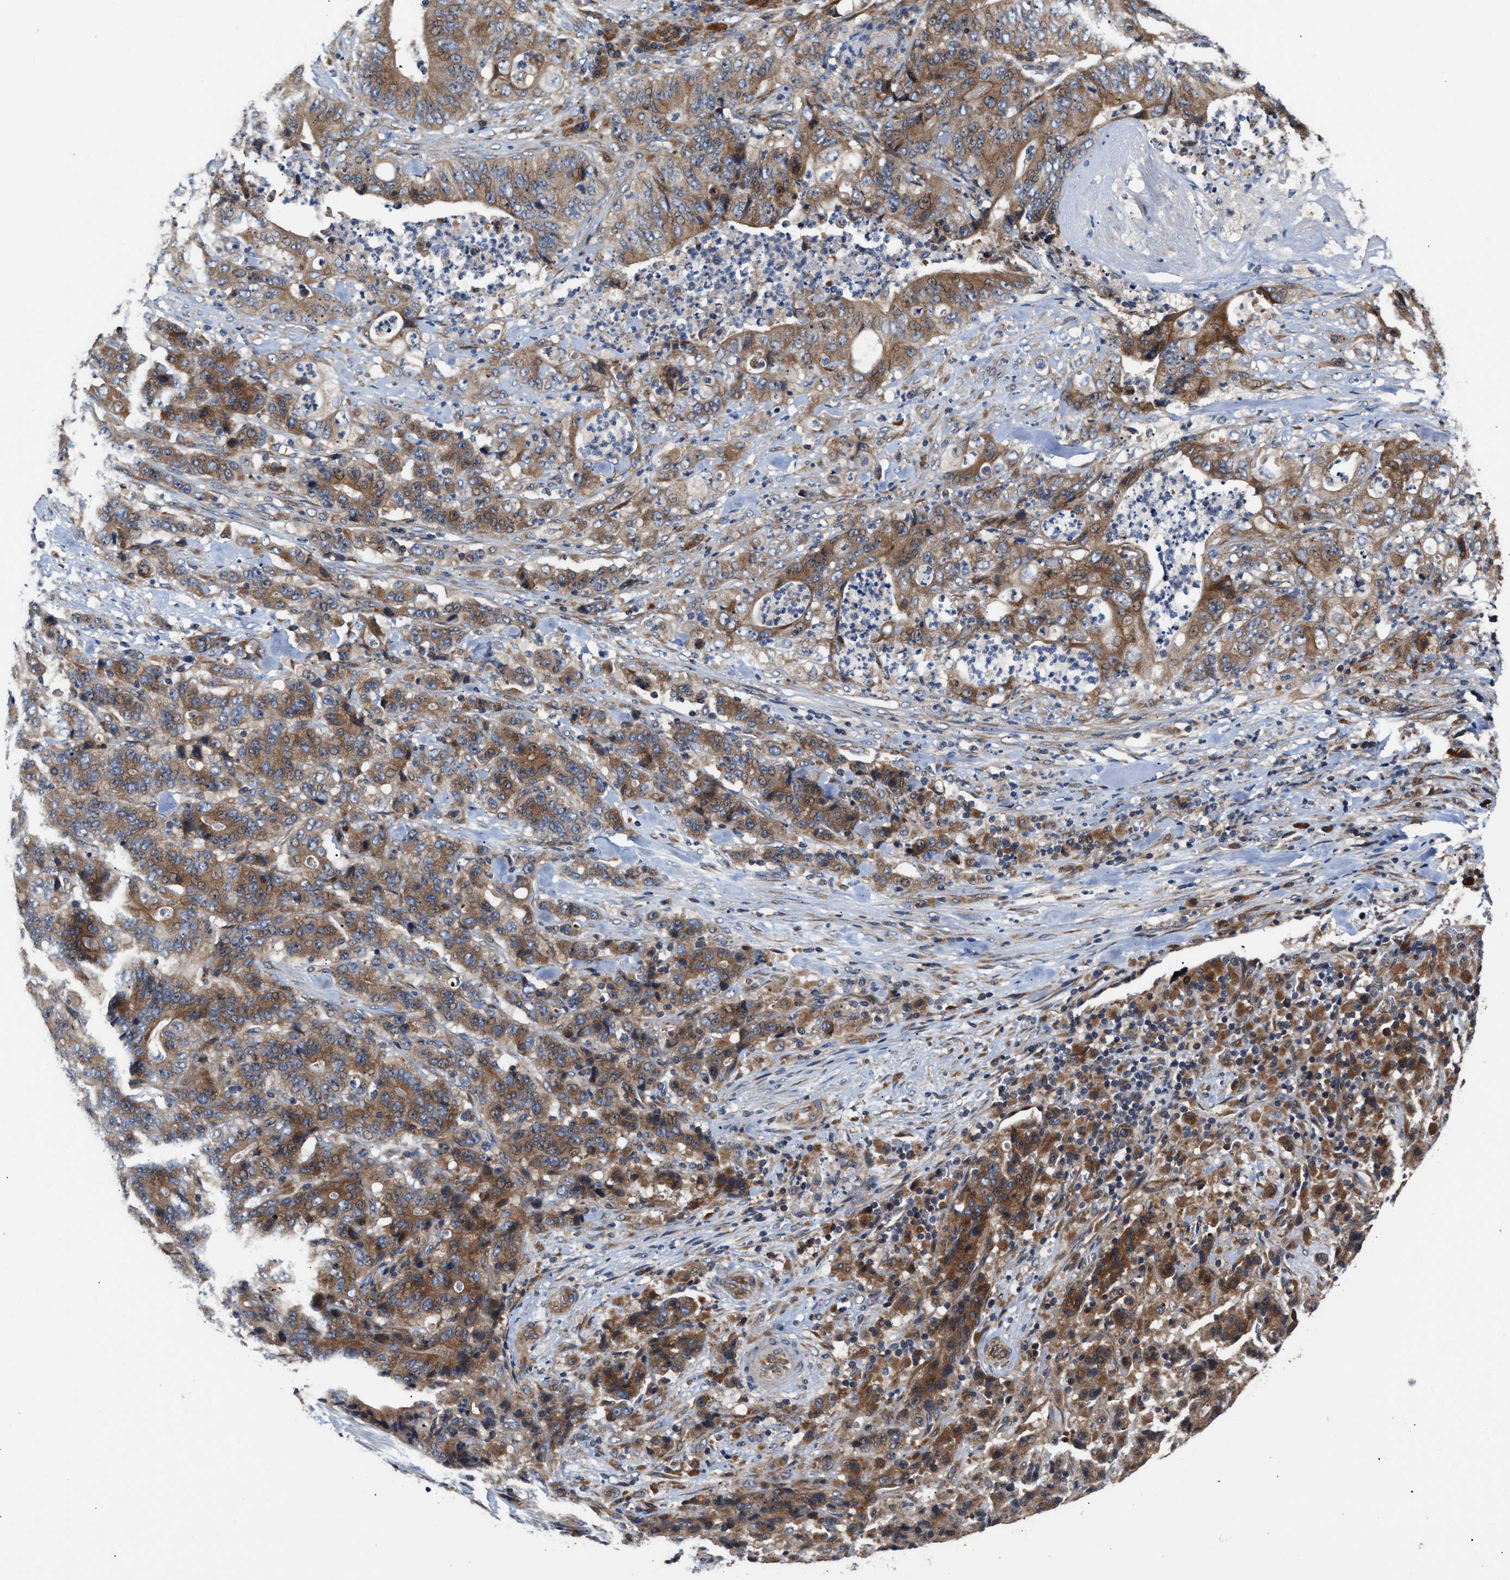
{"staining": {"intensity": "strong", "quantity": ">75%", "location": "cytoplasmic/membranous"}, "tissue": "stomach cancer", "cell_type": "Tumor cells", "image_type": "cancer", "snomed": [{"axis": "morphology", "description": "Adenocarcinoma, NOS"}, {"axis": "topography", "description": "Stomach"}], "caption": "Immunohistochemical staining of human adenocarcinoma (stomach) demonstrates strong cytoplasmic/membranous protein positivity in about >75% of tumor cells.", "gene": "CLIP2", "patient": {"sex": "female", "age": 73}}